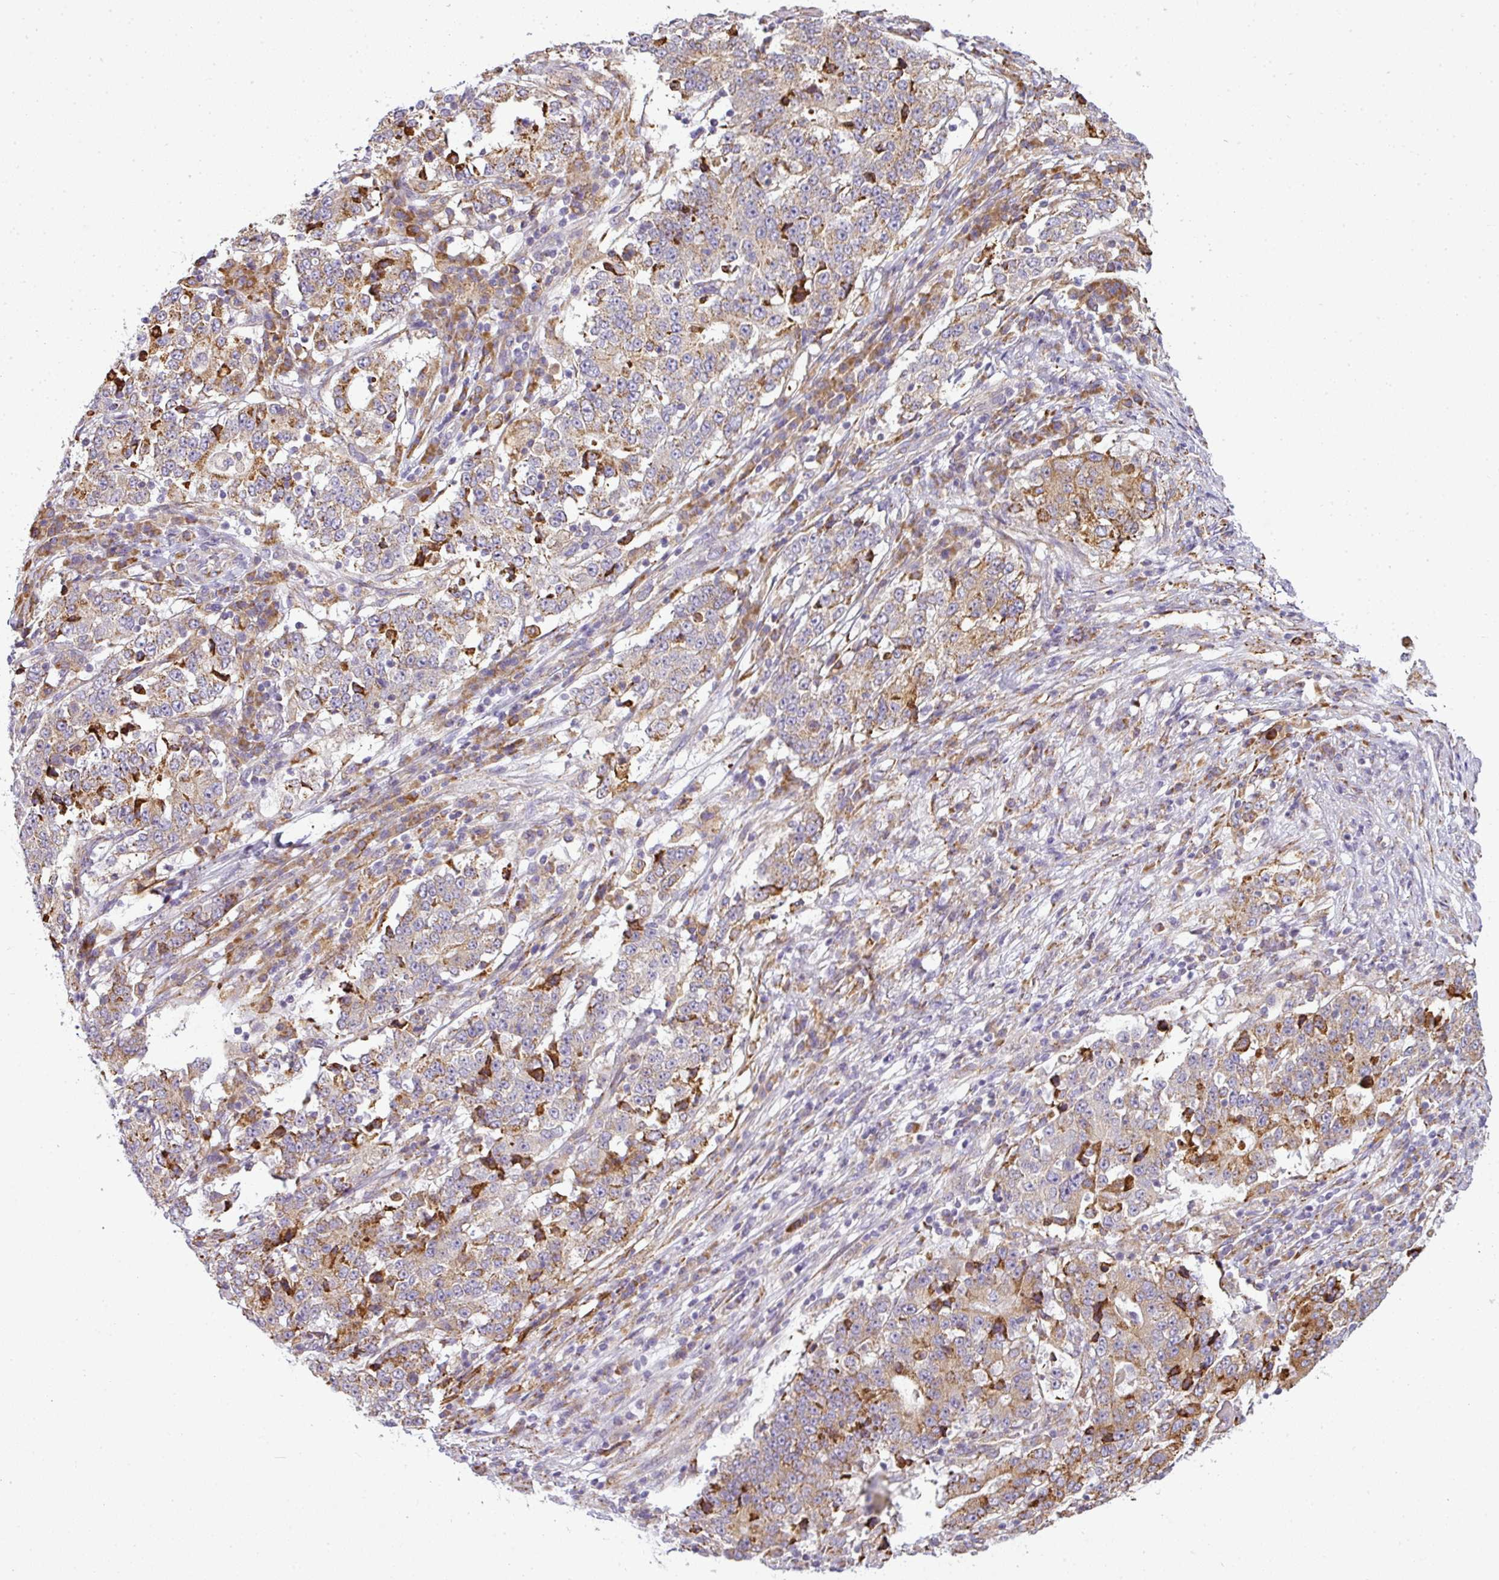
{"staining": {"intensity": "moderate", "quantity": ">75%", "location": "cytoplasmic/membranous"}, "tissue": "stomach cancer", "cell_type": "Tumor cells", "image_type": "cancer", "snomed": [{"axis": "morphology", "description": "Adenocarcinoma, NOS"}, {"axis": "topography", "description": "Stomach"}], "caption": "A medium amount of moderate cytoplasmic/membranous expression is seen in about >75% of tumor cells in stomach adenocarcinoma tissue.", "gene": "ANKRD18A", "patient": {"sex": "male", "age": 59}}